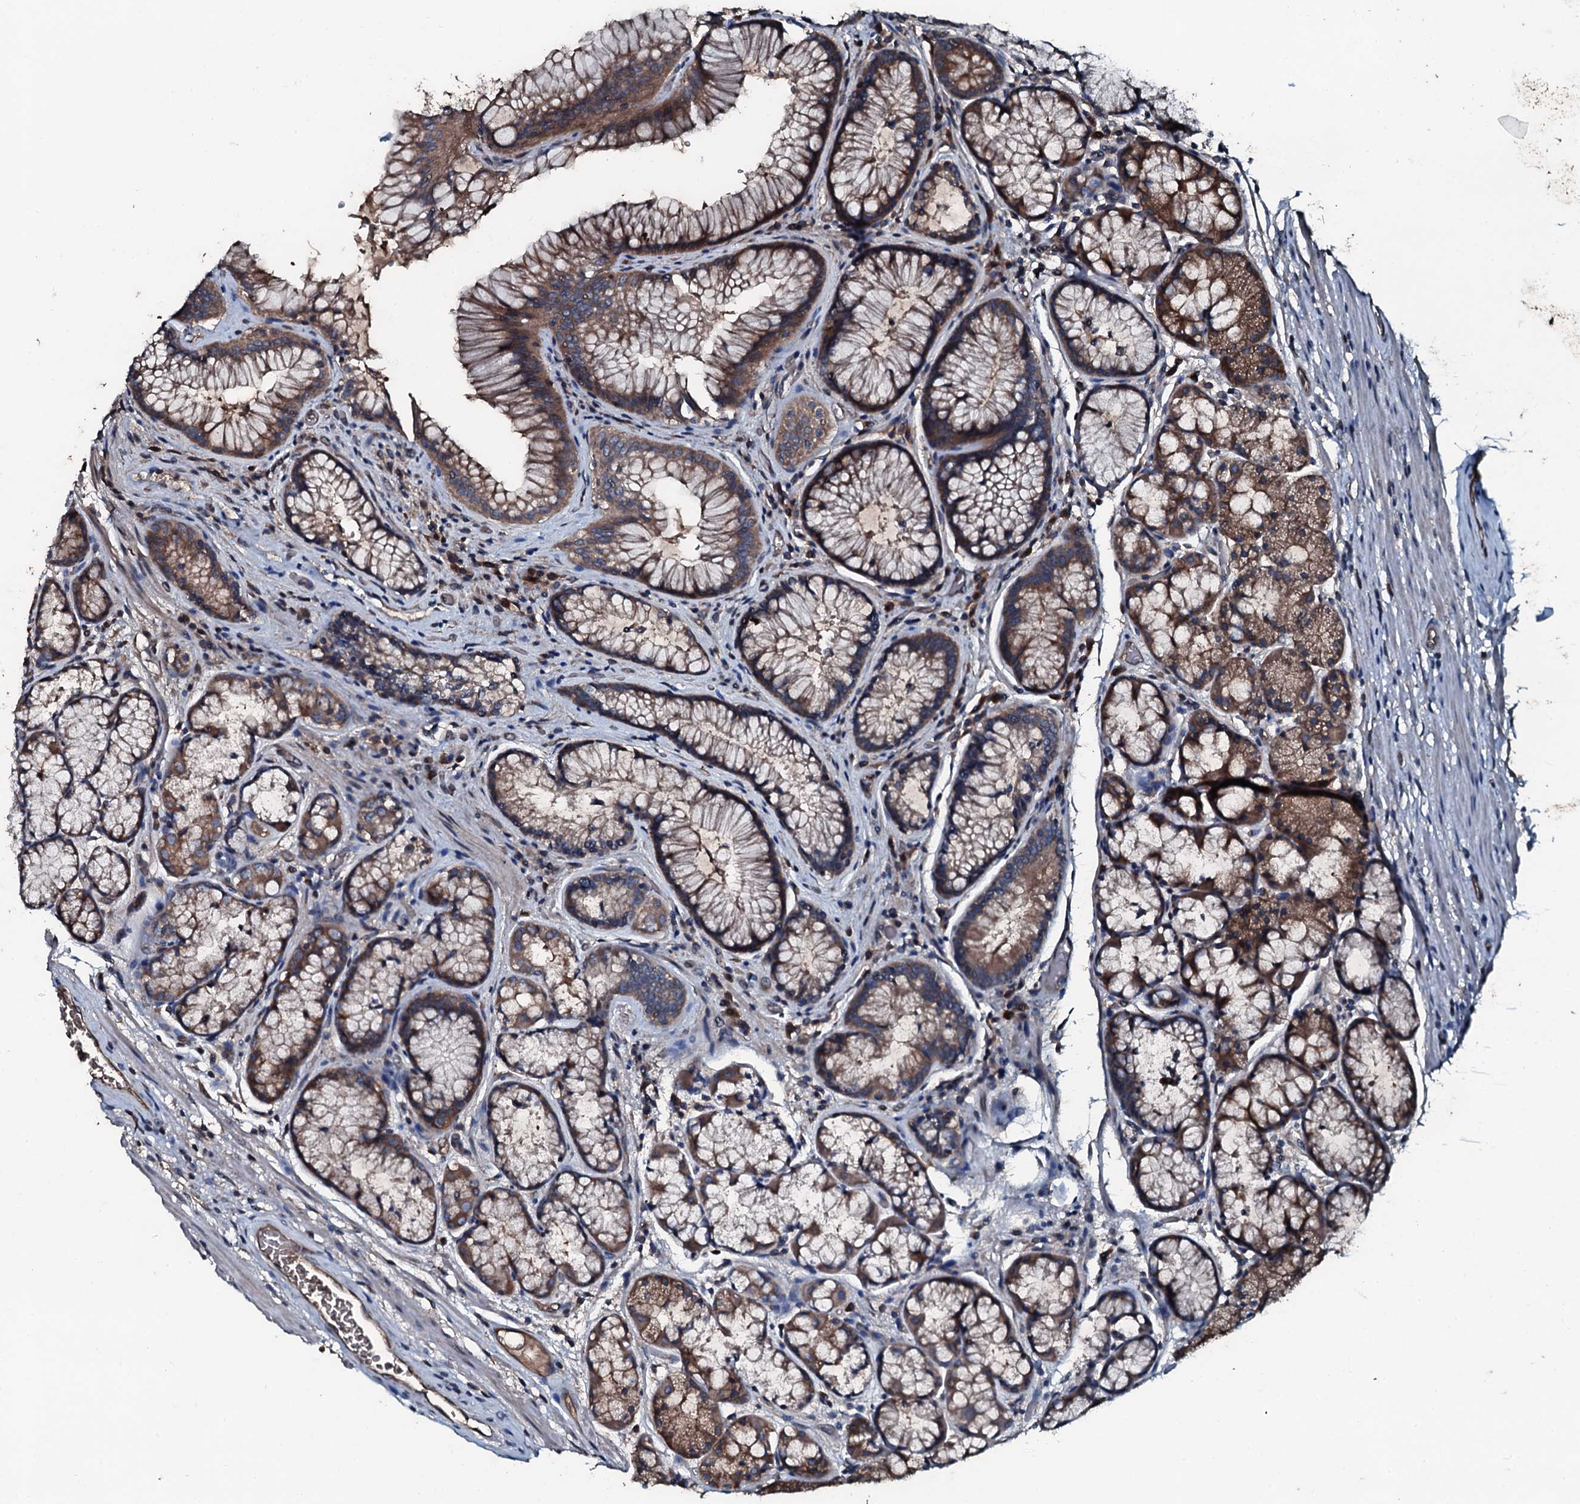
{"staining": {"intensity": "moderate", "quantity": ">75%", "location": "cytoplasmic/membranous"}, "tissue": "stomach", "cell_type": "Glandular cells", "image_type": "normal", "snomed": [{"axis": "morphology", "description": "Normal tissue, NOS"}, {"axis": "topography", "description": "Stomach"}], "caption": "Immunohistochemistry micrograph of unremarkable stomach: human stomach stained using IHC shows medium levels of moderate protein expression localized specifically in the cytoplasmic/membranous of glandular cells, appearing as a cytoplasmic/membranous brown color.", "gene": "AARS1", "patient": {"sex": "male", "age": 63}}